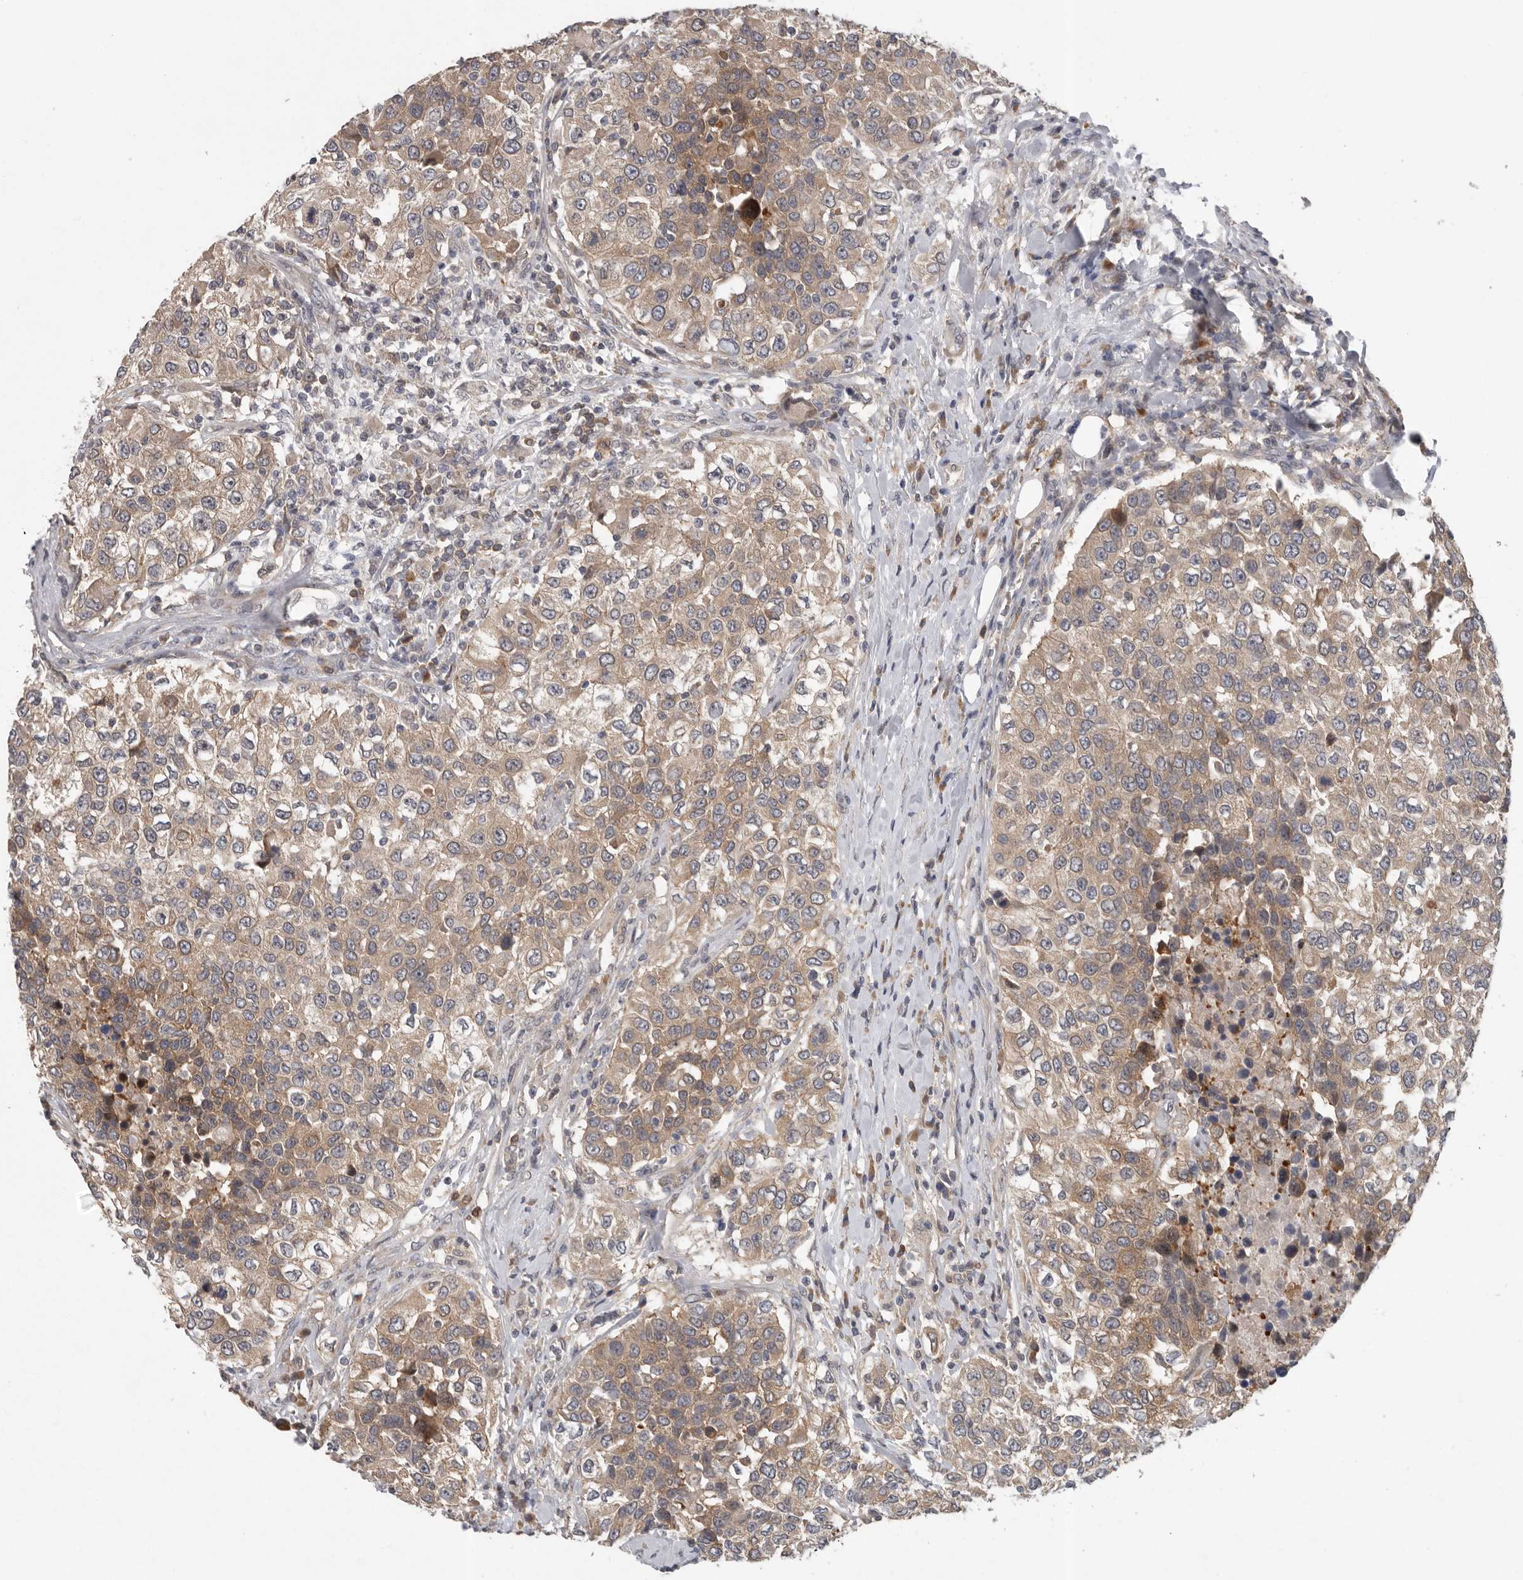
{"staining": {"intensity": "moderate", "quantity": ">75%", "location": "cytoplasmic/membranous"}, "tissue": "urothelial cancer", "cell_type": "Tumor cells", "image_type": "cancer", "snomed": [{"axis": "morphology", "description": "Urothelial carcinoma, High grade"}, {"axis": "topography", "description": "Urinary bladder"}], "caption": "Urothelial cancer tissue exhibits moderate cytoplasmic/membranous staining in about >75% of tumor cells, visualized by immunohistochemistry.", "gene": "RALGPS2", "patient": {"sex": "female", "age": 80}}